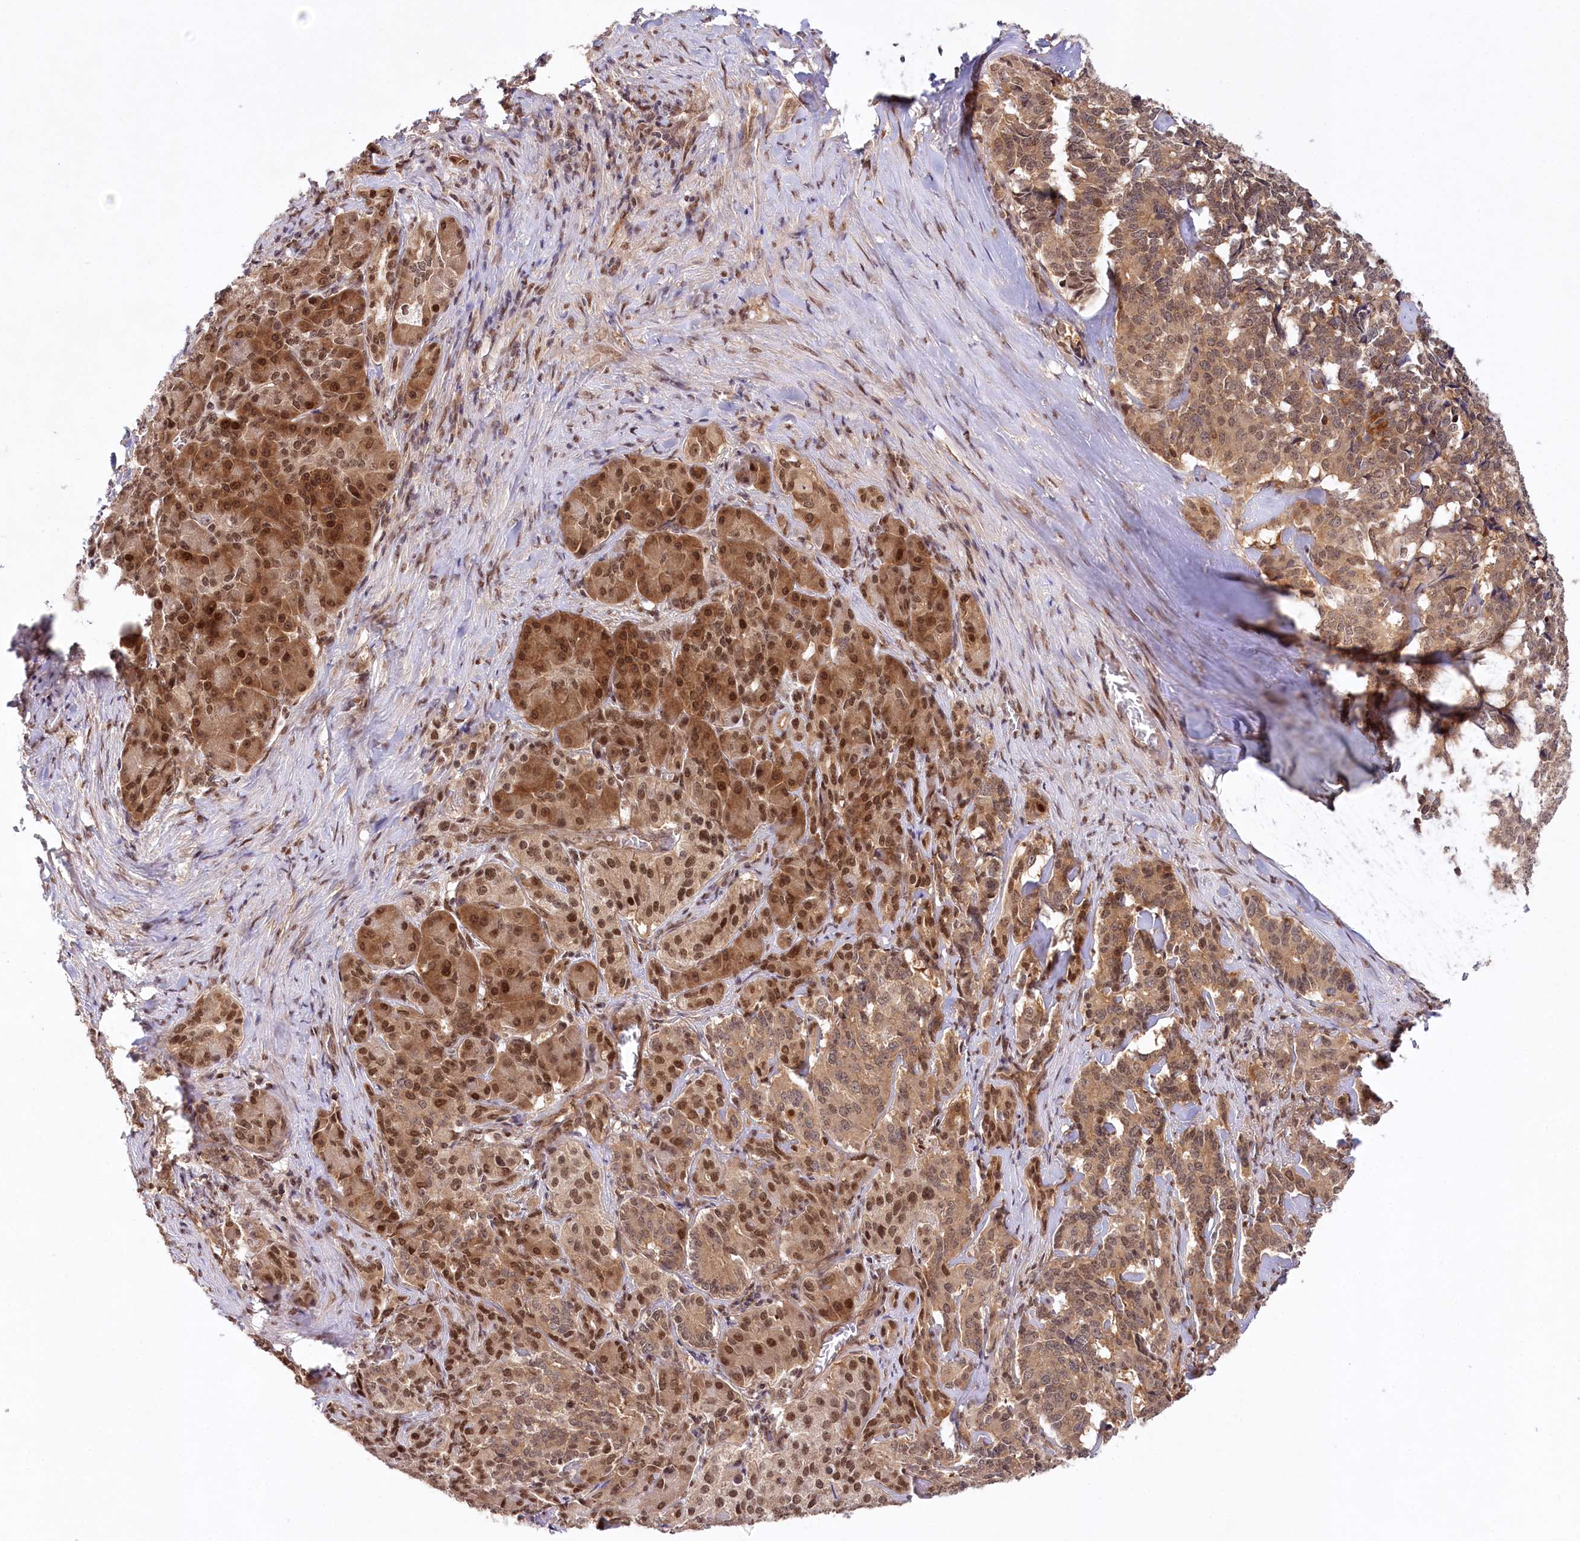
{"staining": {"intensity": "moderate", "quantity": ">75%", "location": "cytoplasmic/membranous,nuclear"}, "tissue": "pancreatic cancer", "cell_type": "Tumor cells", "image_type": "cancer", "snomed": [{"axis": "morphology", "description": "Adenocarcinoma, NOS"}, {"axis": "topography", "description": "Pancreas"}], "caption": "This image exhibits immunohistochemistry (IHC) staining of pancreatic adenocarcinoma, with medium moderate cytoplasmic/membranous and nuclear expression in about >75% of tumor cells.", "gene": "CCDC65", "patient": {"sex": "female", "age": 74}}